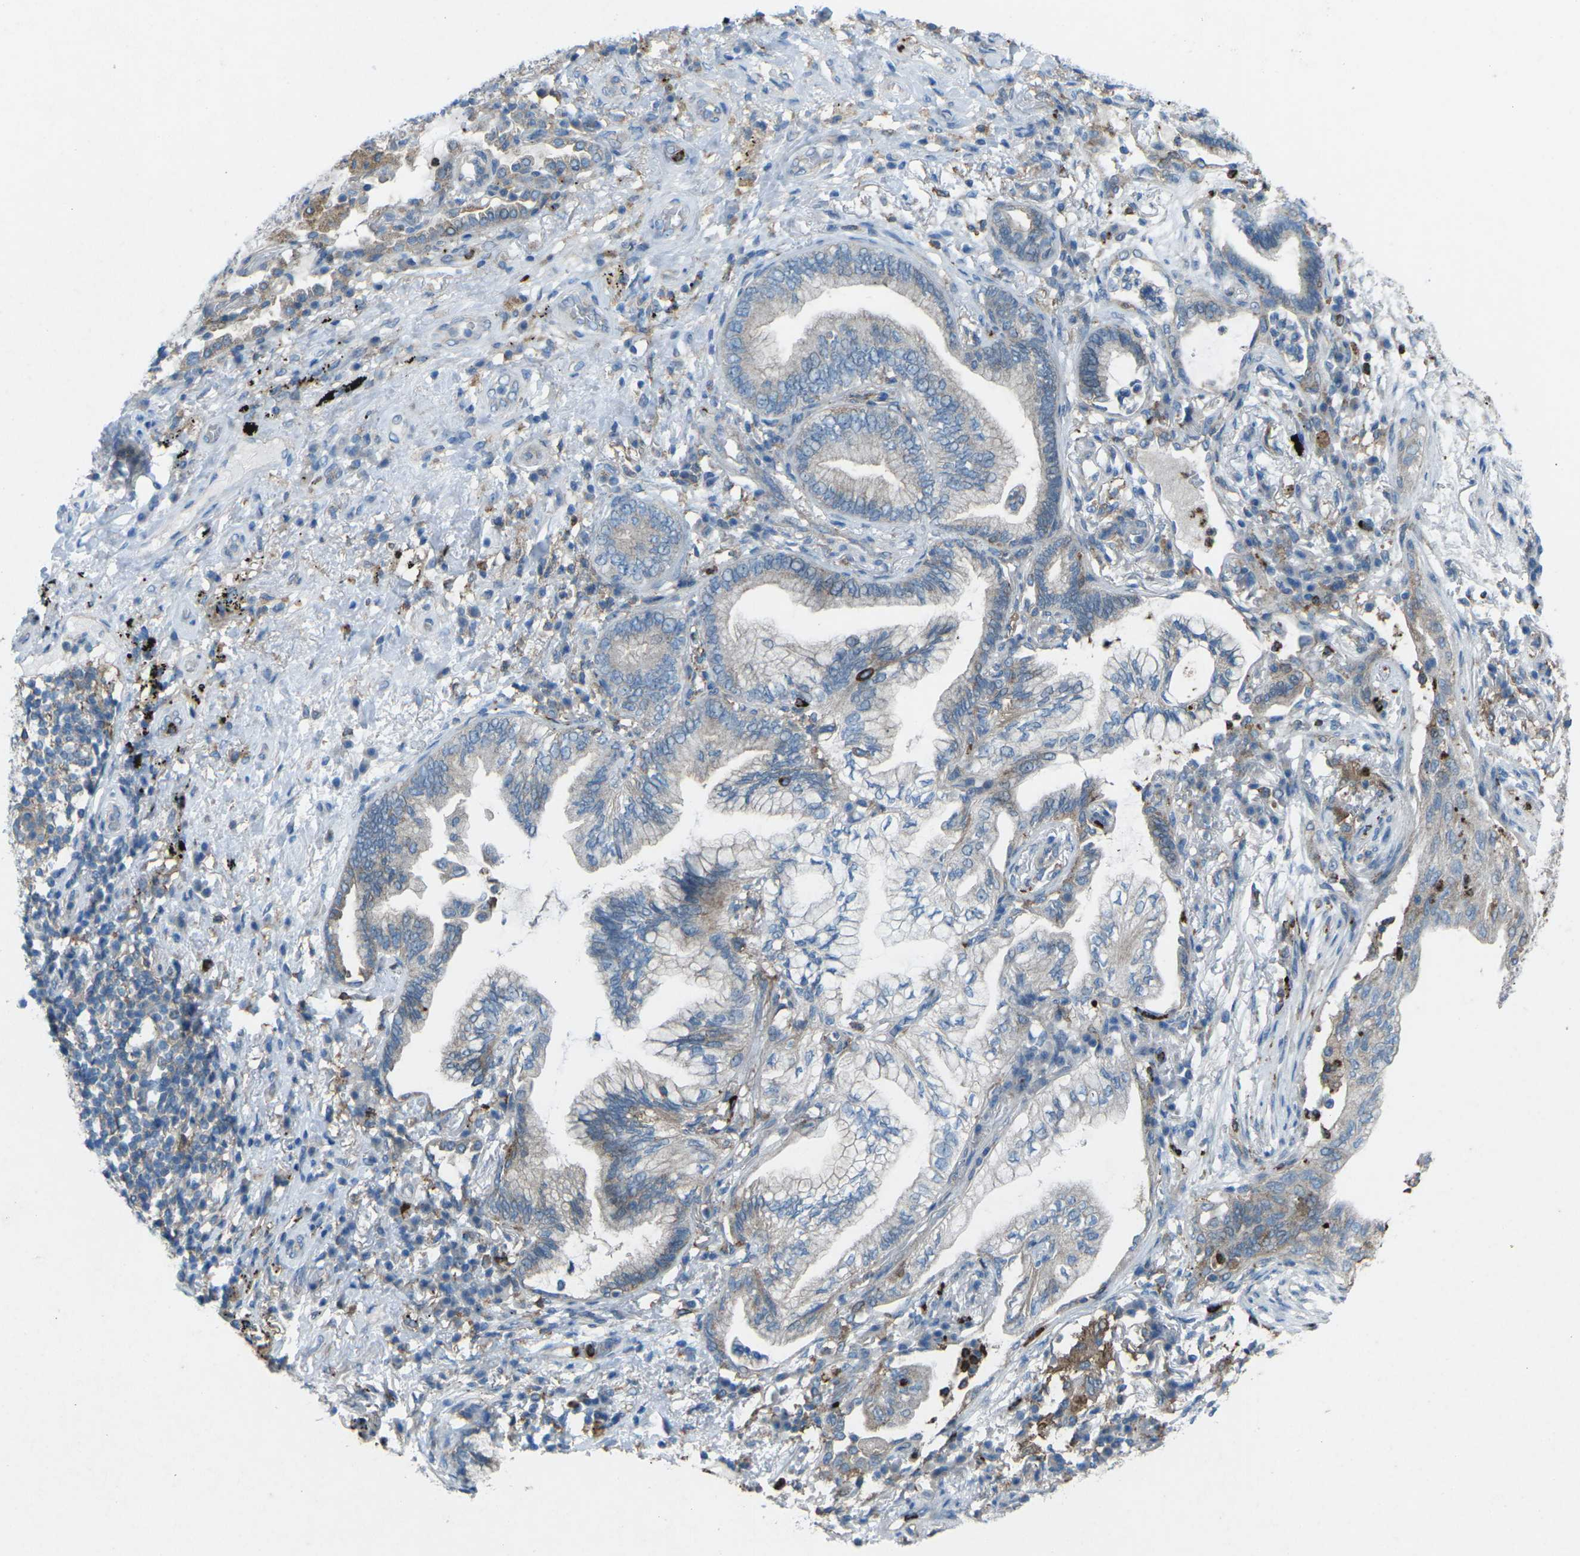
{"staining": {"intensity": "weak", "quantity": "25%-75%", "location": "cytoplasmic/membranous"}, "tissue": "lung cancer", "cell_type": "Tumor cells", "image_type": "cancer", "snomed": [{"axis": "morphology", "description": "Normal tissue, NOS"}, {"axis": "morphology", "description": "Adenocarcinoma, NOS"}, {"axis": "topography", "description": "Bronchus"}, {"axis": "topography", "description": "Lung"}], "caption": "Lung adenocarcinoma stained with a protein marker displays weak staining in tumor cells.", "gene": "STK11", "patient": {"sex": "female", "age": 70}}